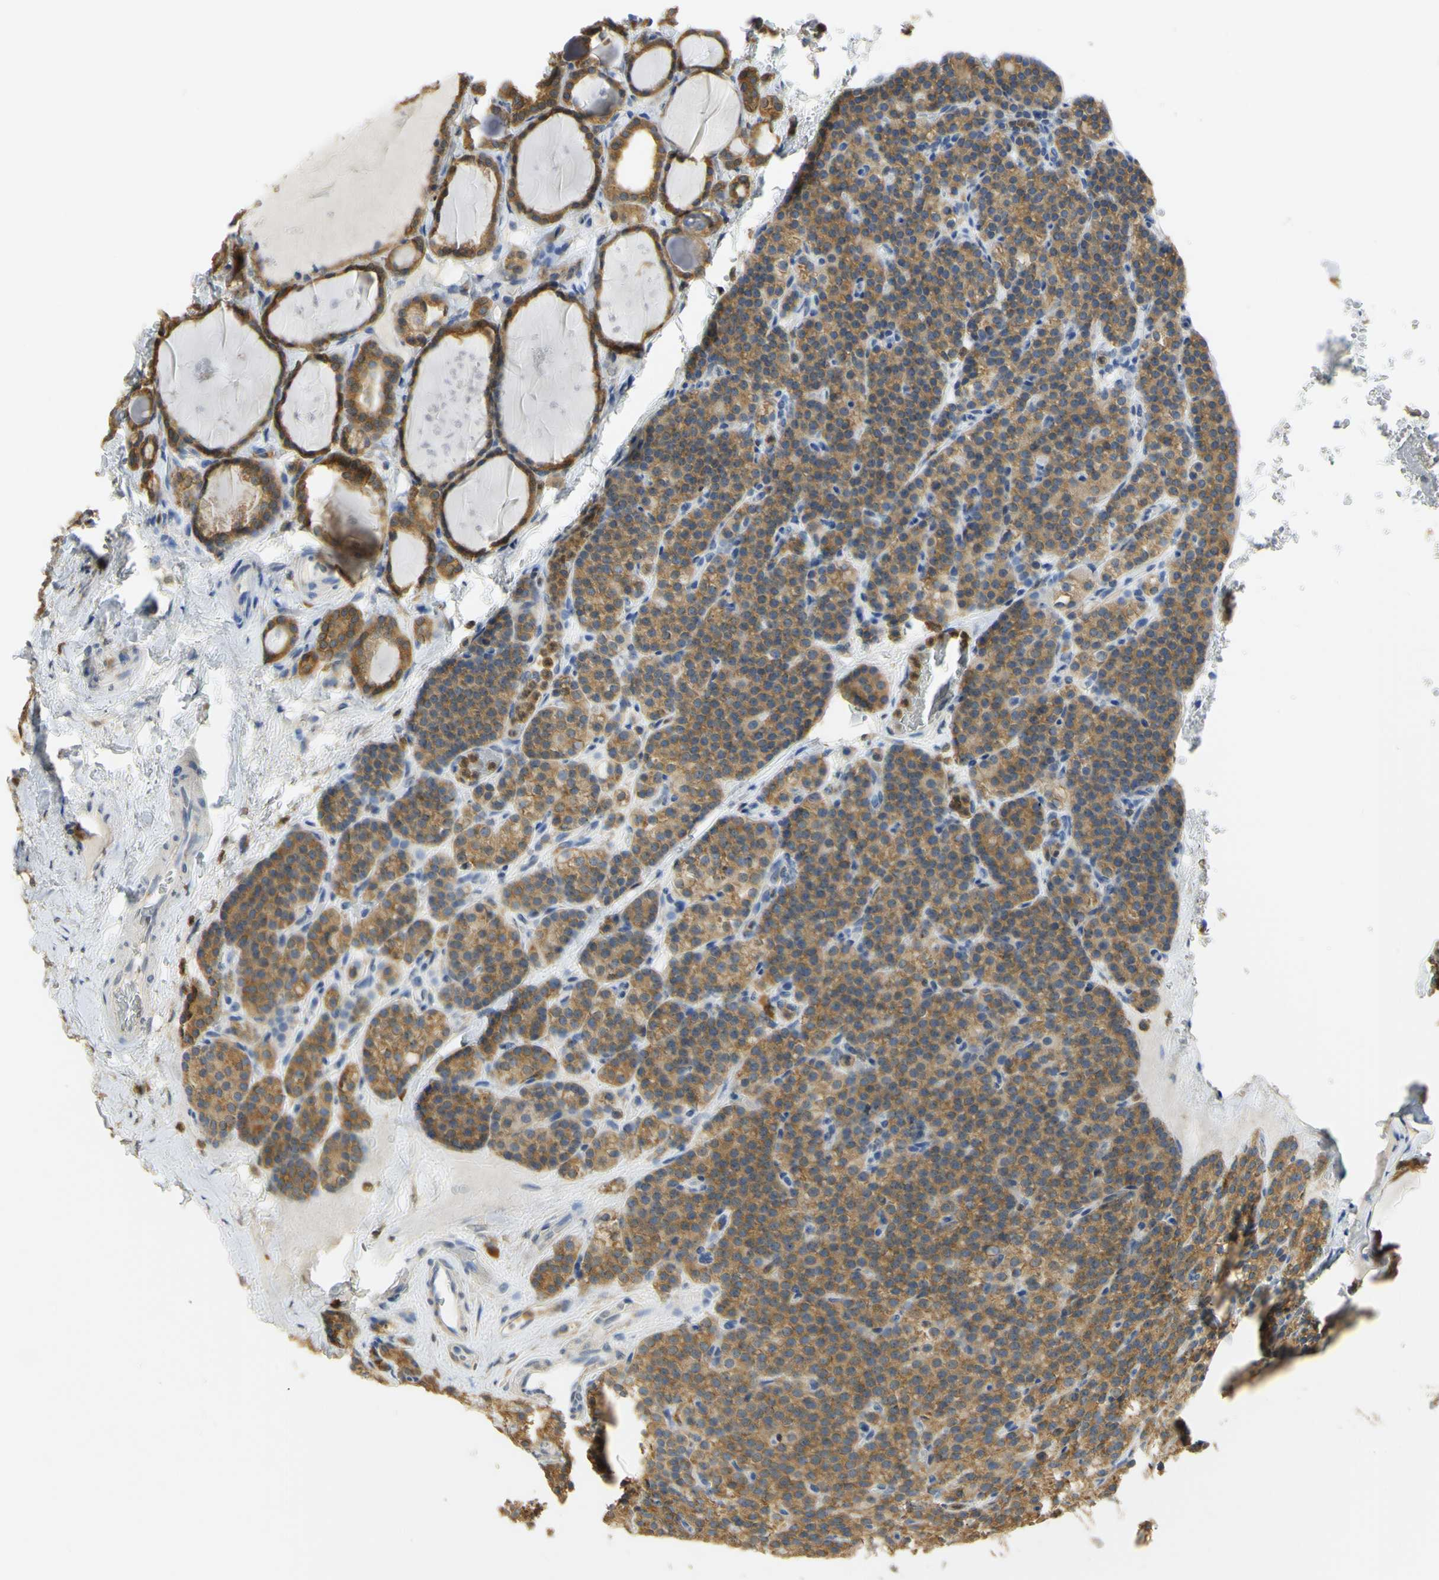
{"staining": {"intensity": "moderate", "quantity": ">75%", "location": "cytoplasmic/membranous"}, "tissue": "parathyroid gland", "cell_type": "Glandular cells", "image_type": "normal", "snomed": [{"axis": "morphology", "description": "Normal tissue, NOS"}, {"axis": "topography", "description": "Parathyroid gland"}], "caption": "Immunohistochemical staining of benign human parathyroid gland demonstrates >75% levels of moderate cytoplasmic/membranous protein staining in approximately >75% of glandular cells.", "gene": "PAK1", "patient": {"sex": "female", "age": 57}}